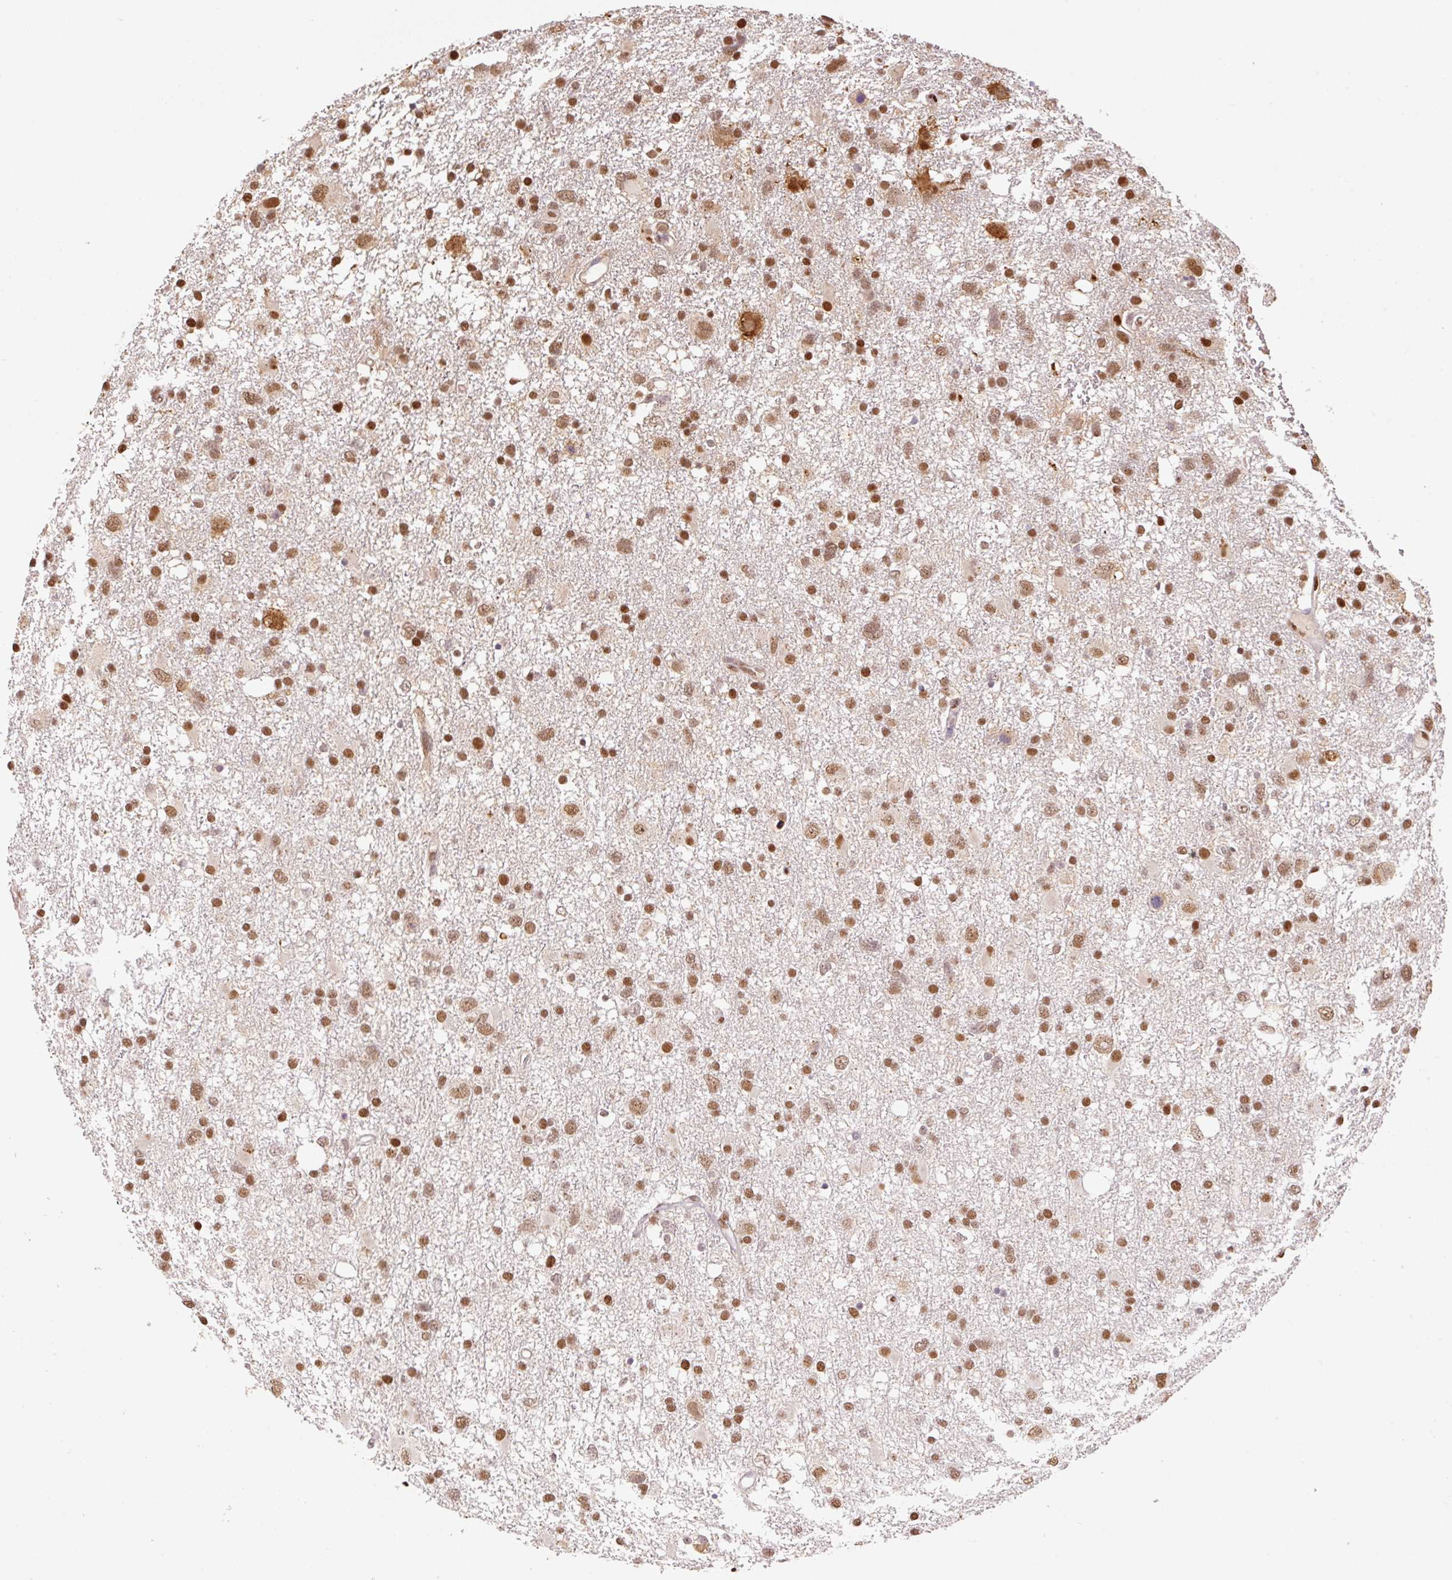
{"staining": {"intensity": "moderate", "quantity": ">75%", "location": "nuclear"}, "tissue": "glioma", "cell_type": "Tumor cells", "image_type": "cancer", "snomed": [{"axis": "morphology", "description": "Glioma, malignant, High grade"}, {"axis": "topography", "description": "Brain"}], "caption": "Brown immunohistochemical staining in malignant glioma (high-grade) reveals moderate nuclear positivity in approximately >75% of tumor cells.", "gene": "GPR139", "patient": {"sex": "male", "age": 61}}